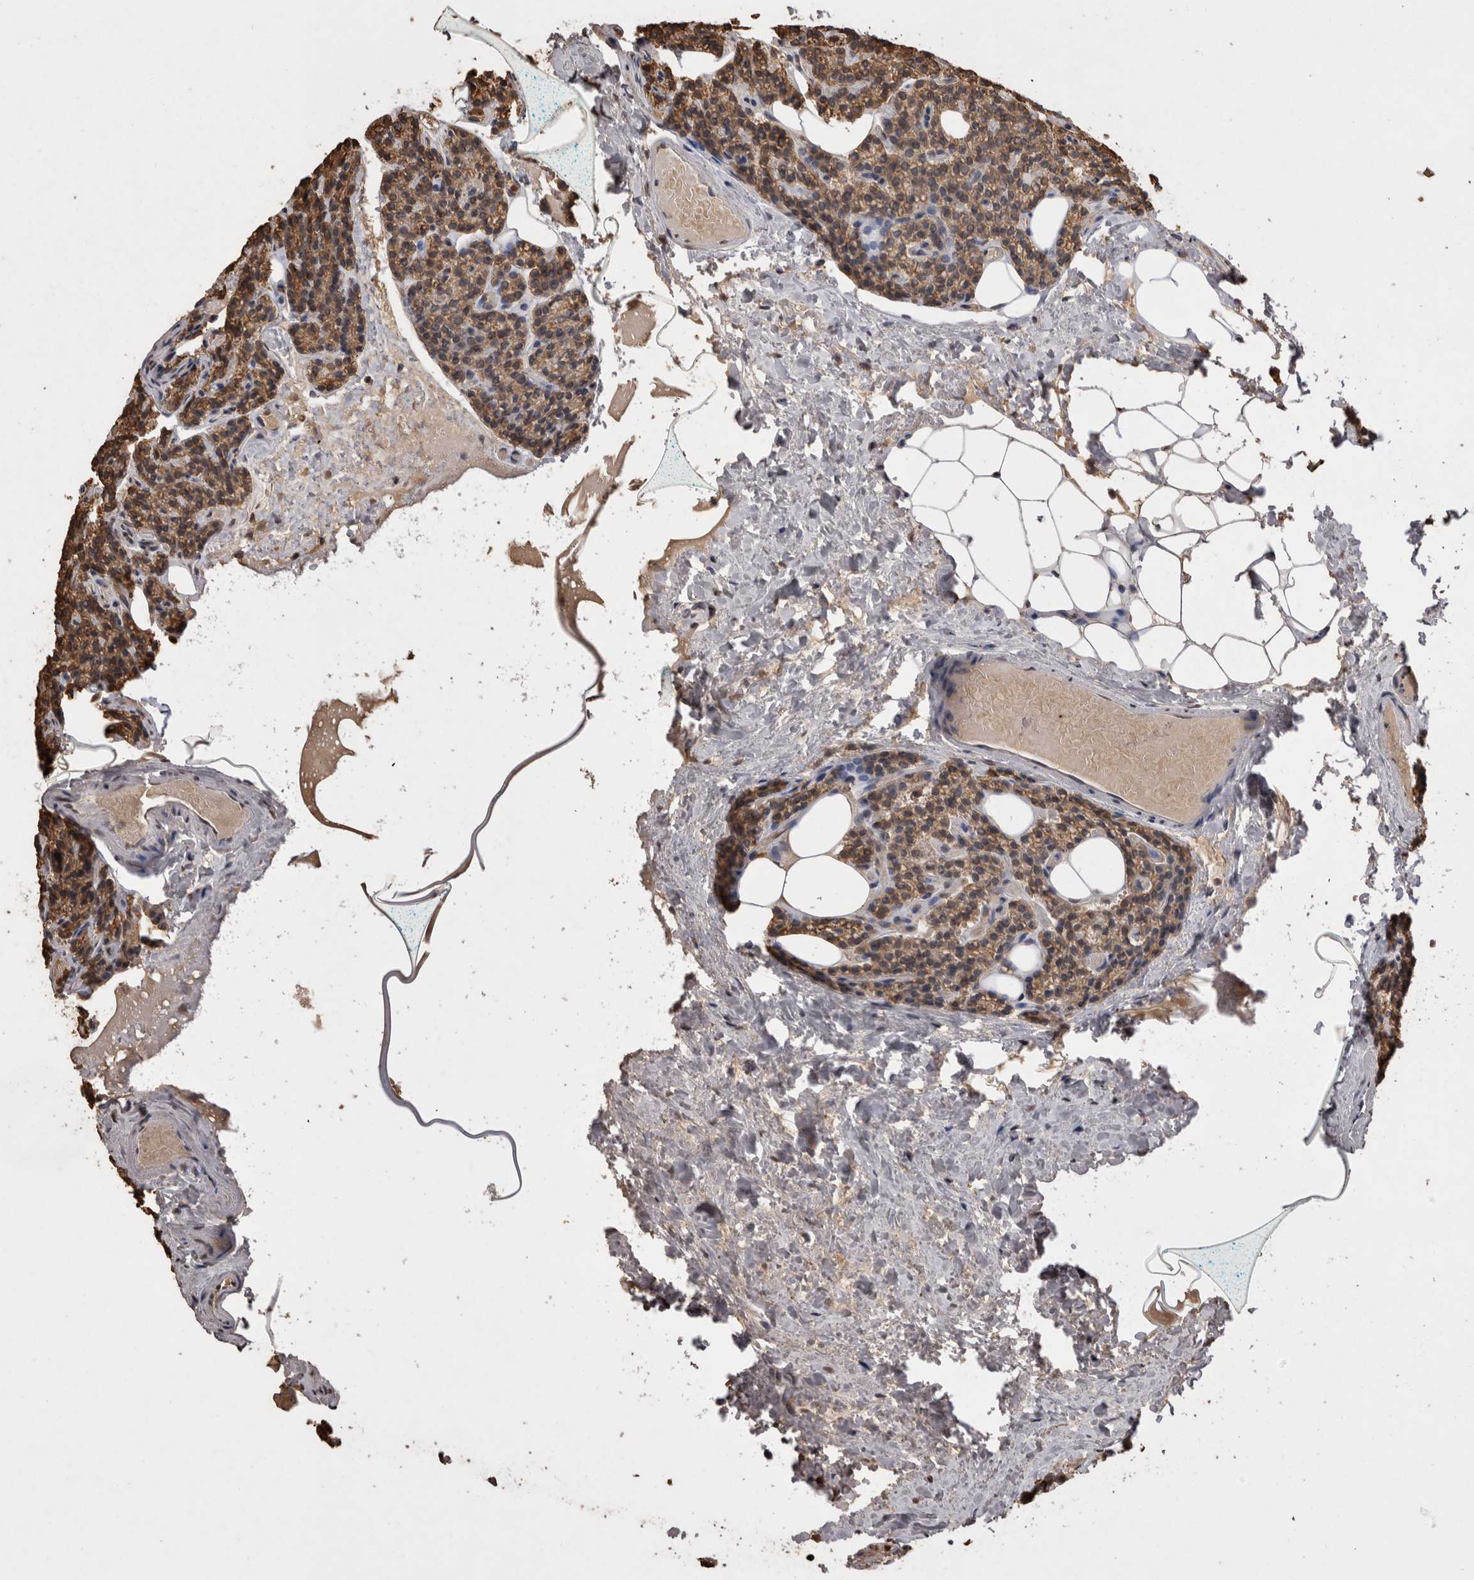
{"staining": {"intensity": "moderate", "quantity": ">75%", "location": "cytoplasmic/membranous"}, "tissue": "parathyroid gland", "cell_type": "Glandular cells", "image_type": "normal", "snomed": [{"axis": "morphology", "description": "Normal tissue, NOS"}, {"axis": "topography", "description": "Parathyroid gland"}], "caption": "Immunohistochemistry of benign human parathyroid gland displays medium levels of moderate cytoplasmic/membranous positivity in about >75% of glandular cells.", "gene": "SOCS5", "patient": {"sex": "female", "age": 85}}